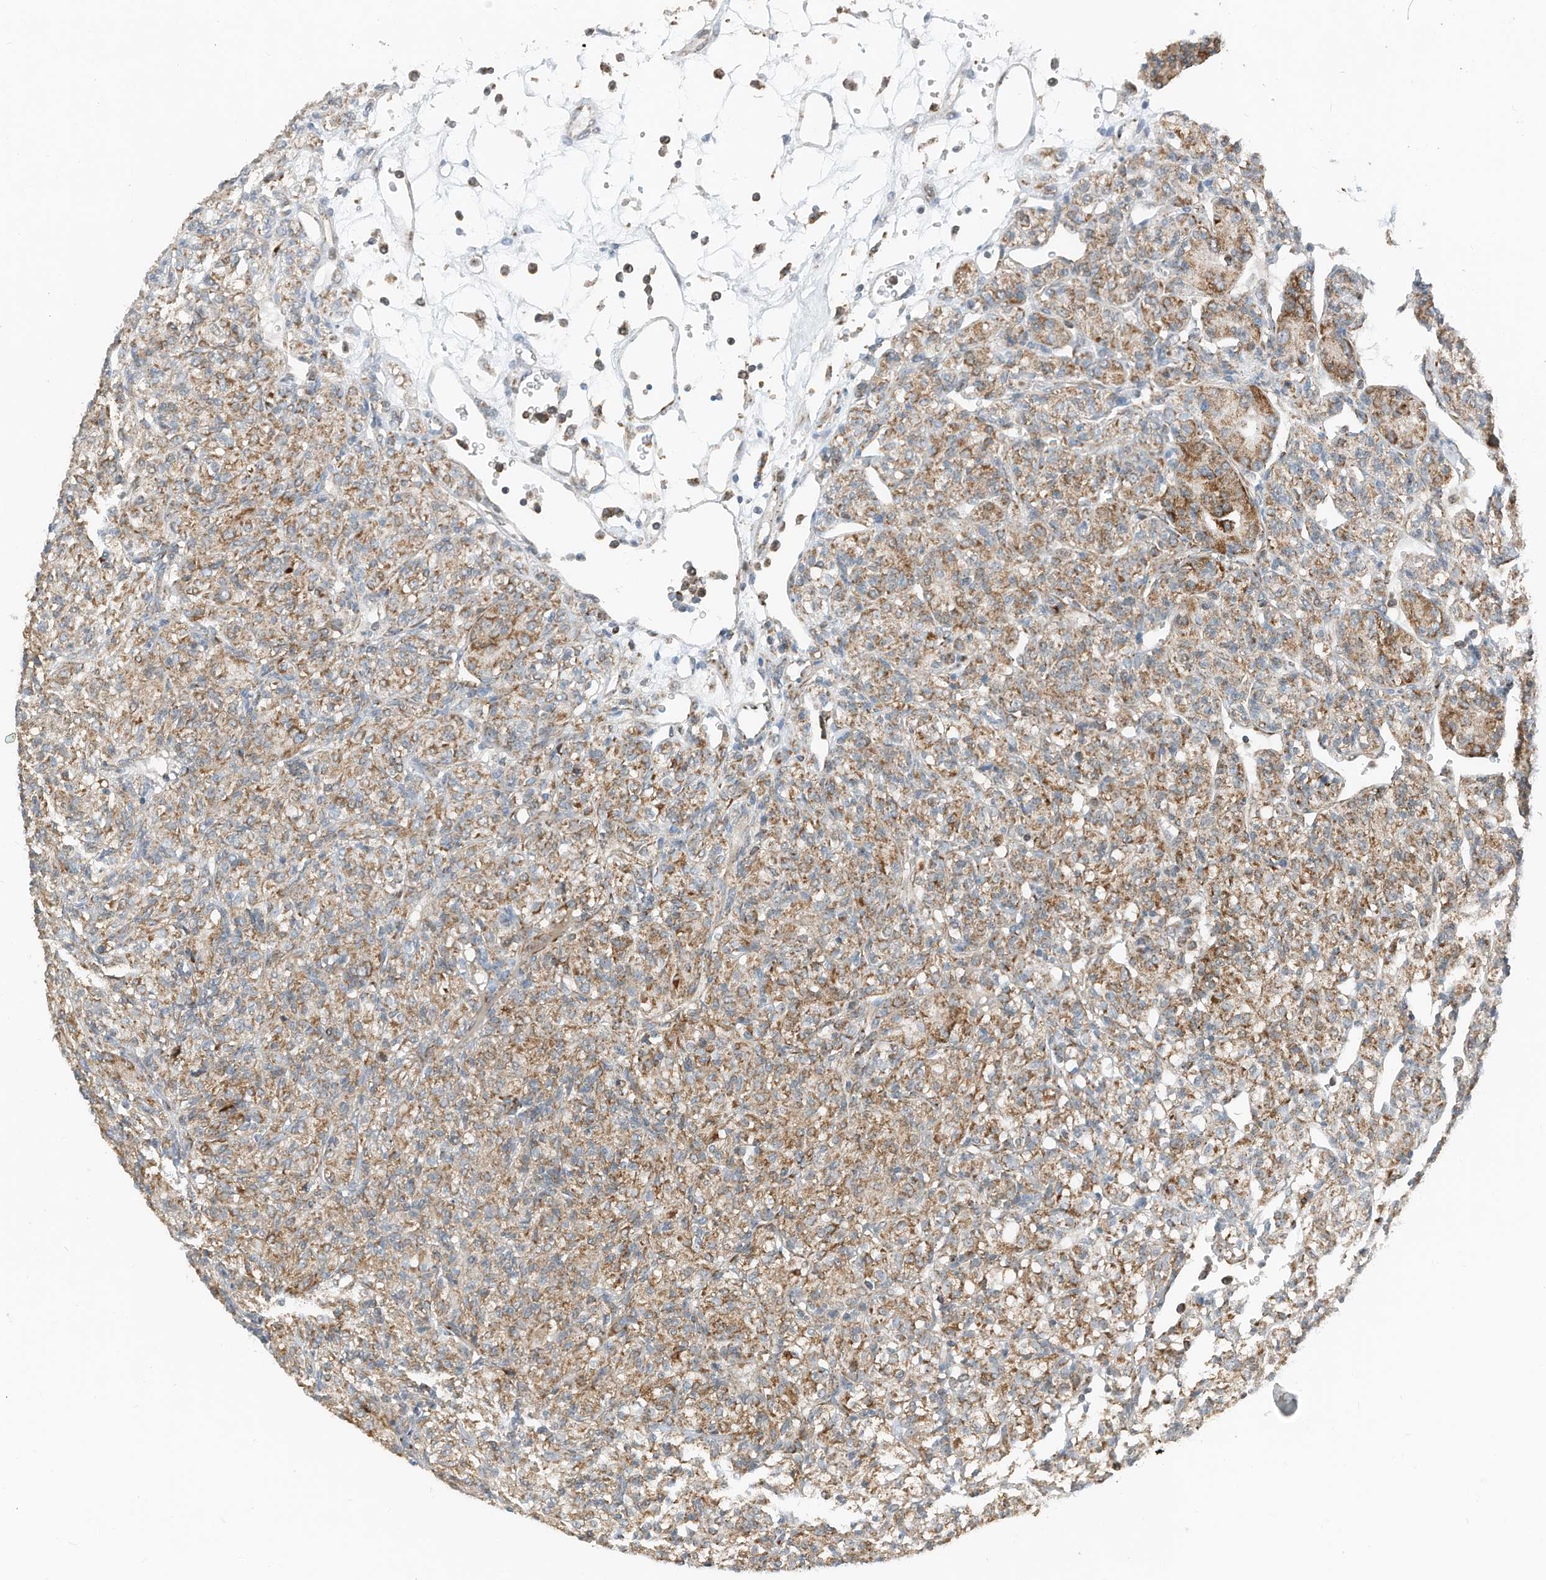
{"staining": {"intensity": "moderate", "quantity": ">75%", "location": "cytoplasmic/membranous"}, "tissue": "renal cancer", "cell_type": "Tumor cells", "image_type": "cancer", "snomed": [{"axis": "morphology", "description": "Adenocarcinoma, NOS"}, {"axis": "topography", "description": "Kidney"}], "caption": "Renal cancer (adenocarcinoma) was stained to show a protein in brown. There is medium levels of moderate cytoplasmic/membranous staining in approximately >75% of tumor cells. The staining was performed using DAB (3,3'-diaminobenzidine) to visualize the protein expression in brown, while the nuclei were stained in blue with hematoxylin (Magnification: 20x).", "gene": "RMND1", "patient": {"sex": "male", "age": 77}}